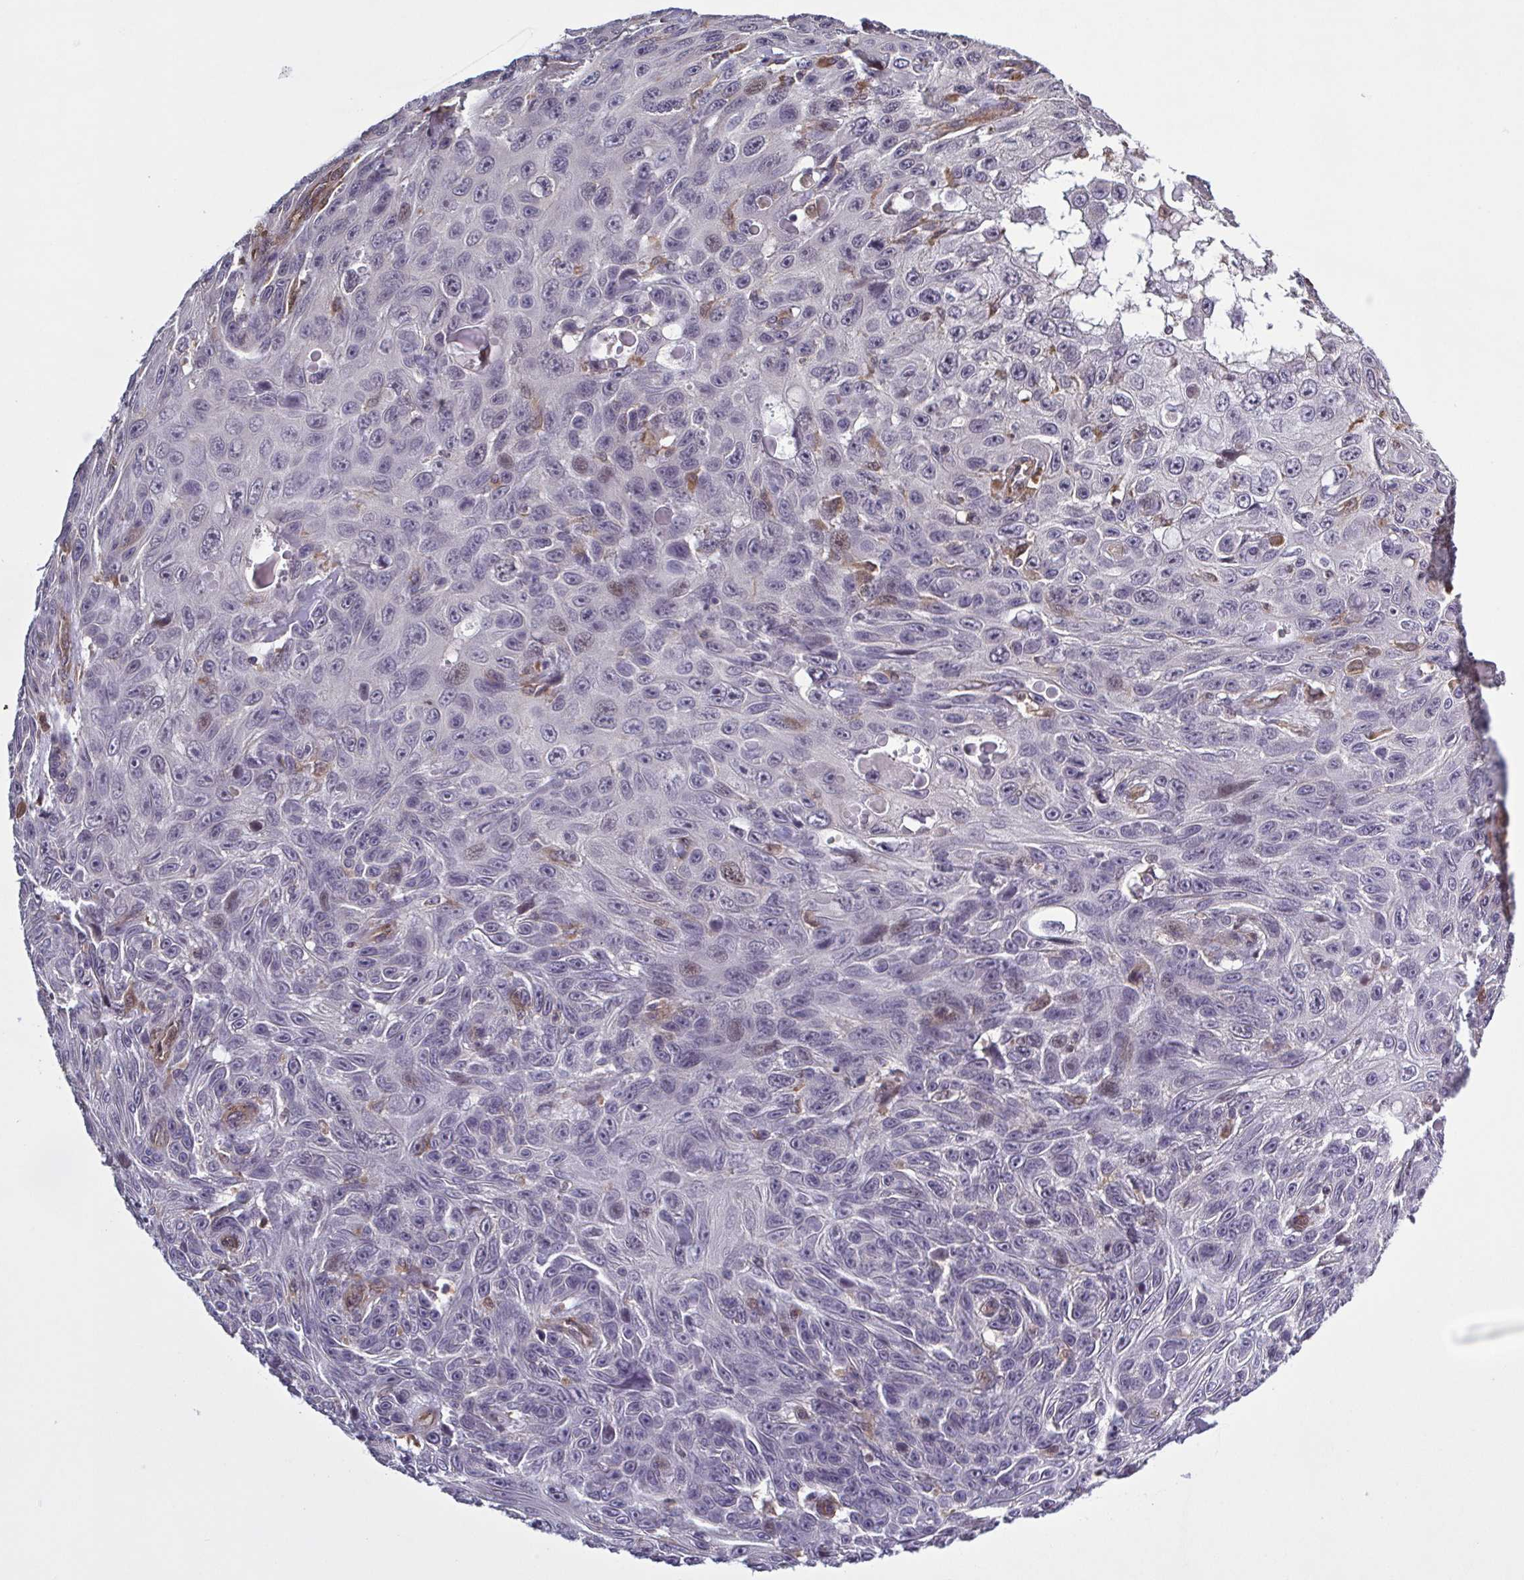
{"staining": {"intensity": "negative", "quantity": "none", "location": "none"}, "tissue": "skin cancer", "cell_type": "Tumor cells", "image_type": "cancer", "snomed": [{"axis": "morphology", "description": "Squamous cell carcinoma, NOS"}, {"axis": "topography", "description": "Skin"}], "caption": "Human squamous cell carcinoma (skin) stained for a protein using immunohistochemistry (IHC) demonstrates no expression in tumor cells.", "gene": "ZNF200", "patient": {"sex": "male", "age": 82}}